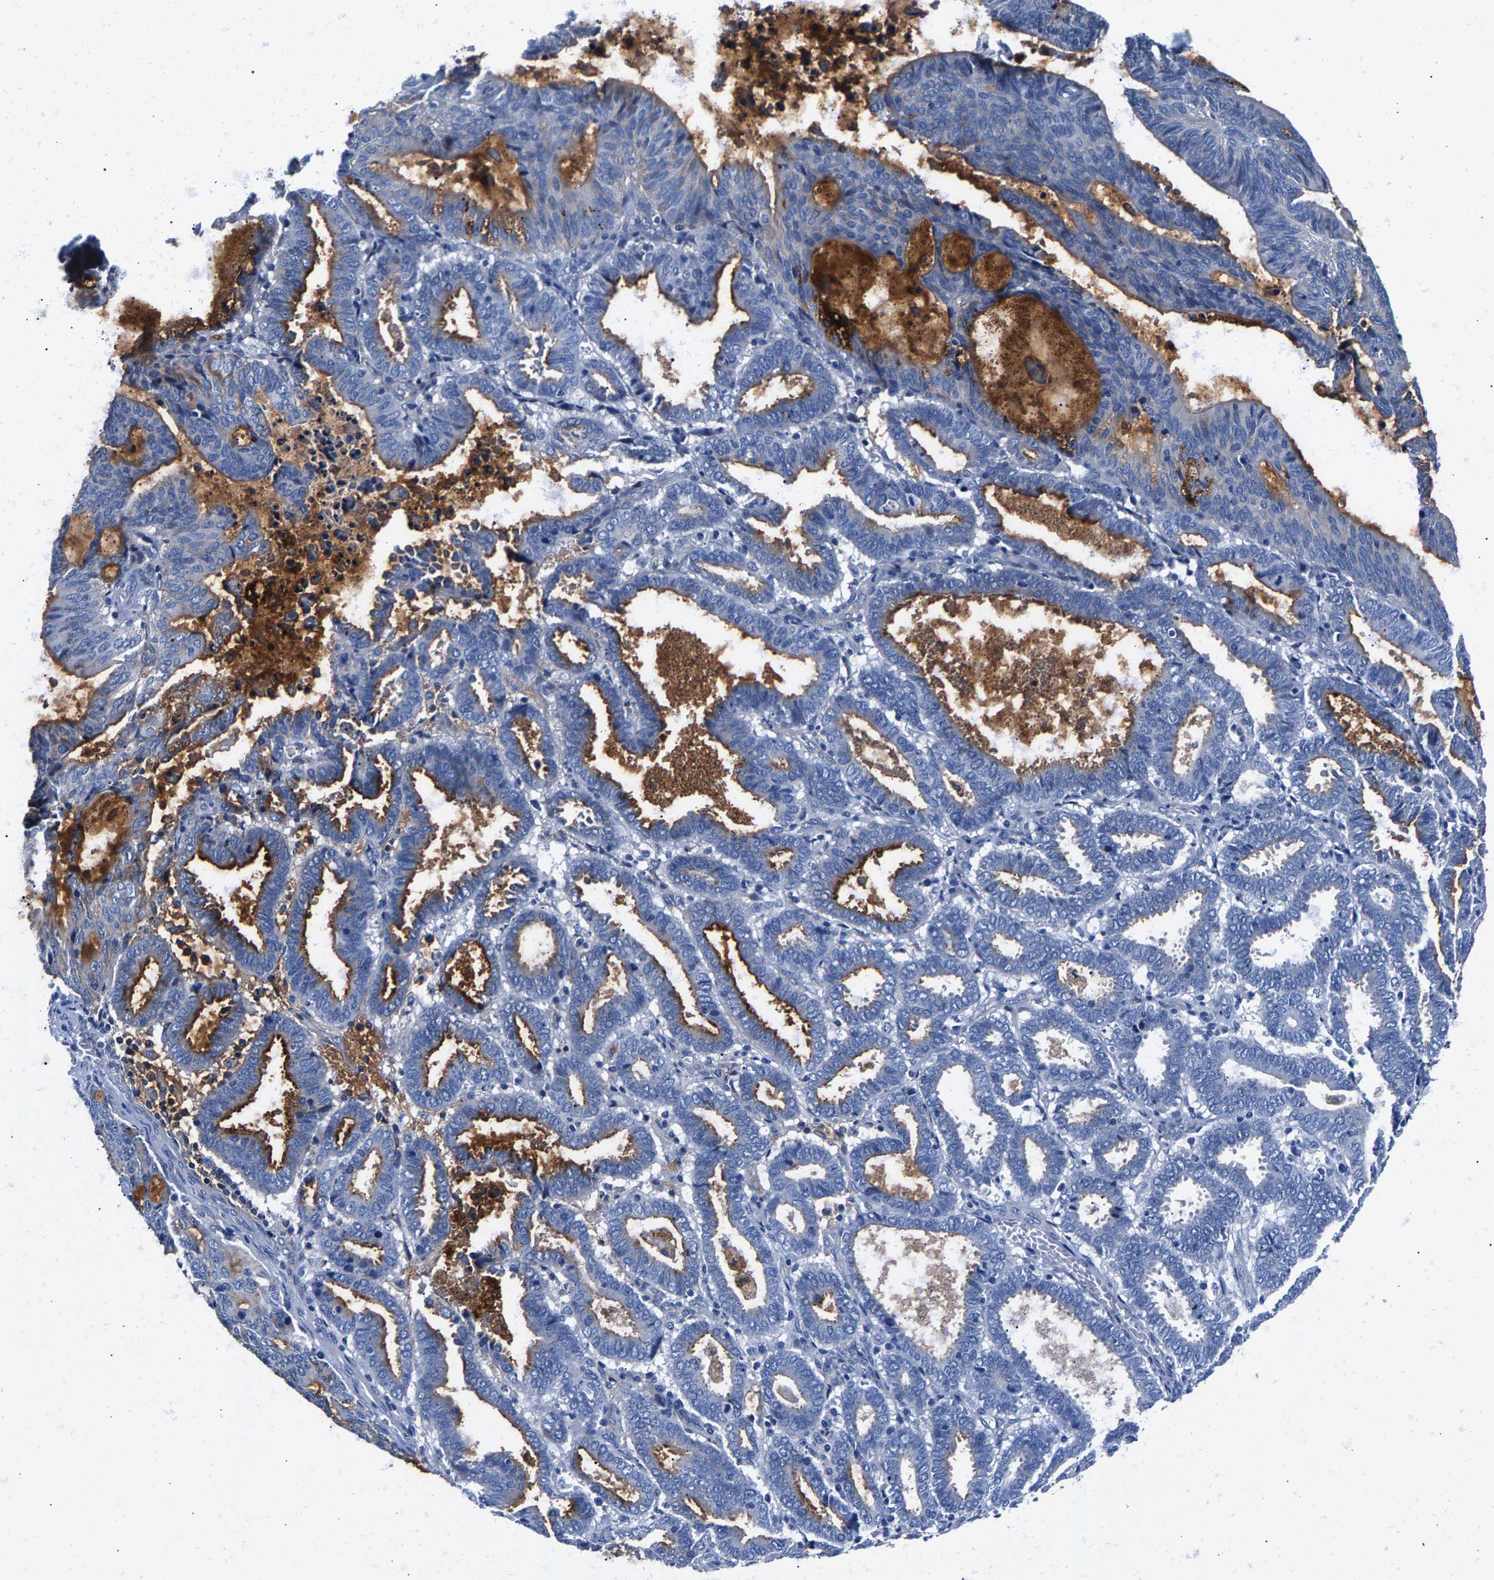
{"staining": {"intensity": "strong", "quantity": "25%-75%", "location": "cytoplasmic/membranous"}, "tissue": "endometrial cancer", "cell_type": "Tumor cells", "image_type": "cancer", "snomed": [{"axis": "morphology", "description": "Adenocarcinoma, NOS"}, {"axis": "topography", "description": "Uterus"}], "caption": "This photomicrograph reveals endometrial adenocarcinoma stained with IHC to label a protein in brown. The cytoplasmic/membranous of tumor cells show strong positivity for the protein. Nuclei are counter-stained blue.", "gene": "P2RY4", "patient": {"sex": "female", "age": 83}}